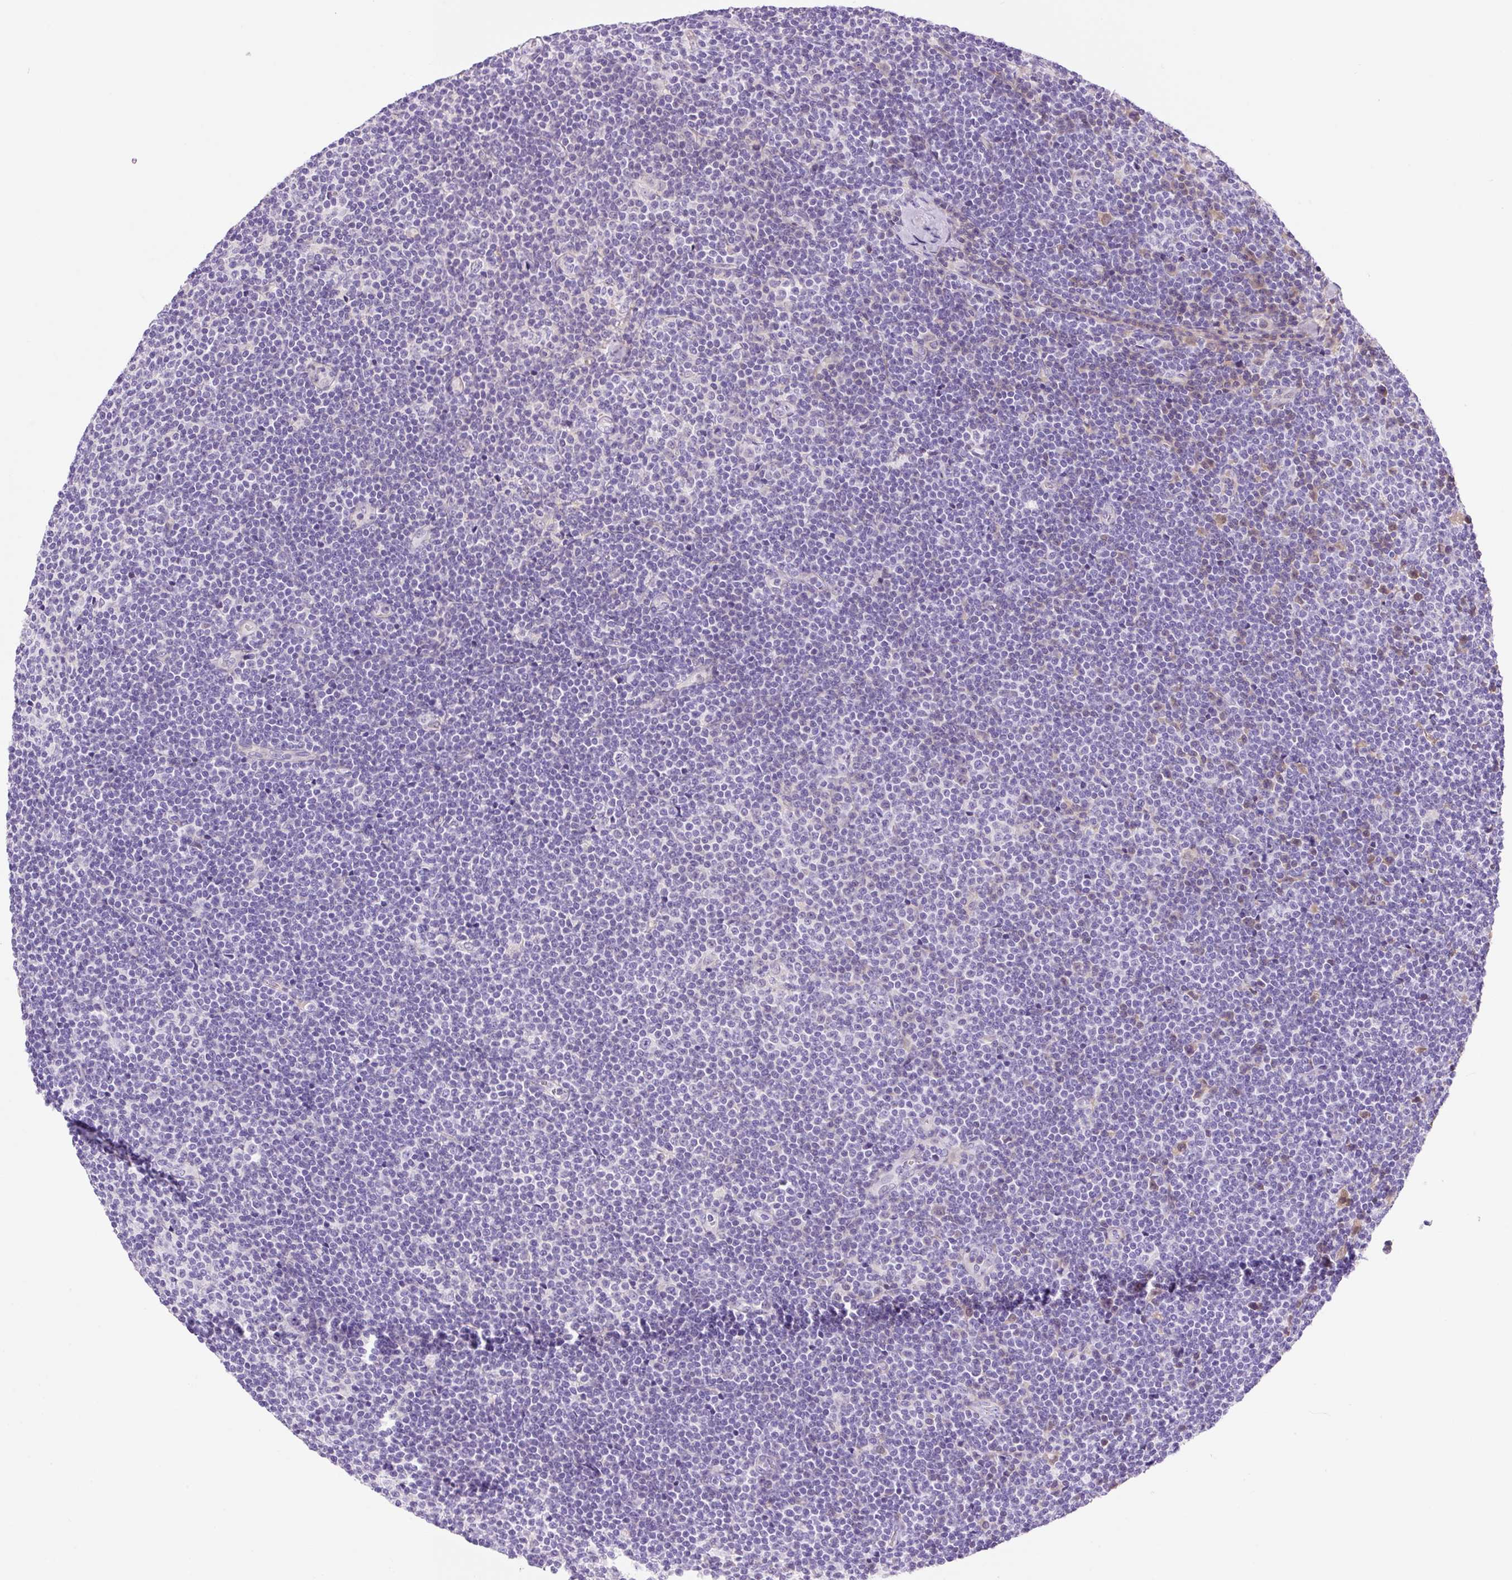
{"staining": {"intensity": "negative", "quantity": "none", "location": "none"}, "tissue": "lymphoma", "cell_type": "Tumor cells", "image_type": "cancer", "snomed": [{"axis": "morphology", "description": "Malignant lymphoma, non-Hodgkin's type, Low grade"}, {"axis": "topography", "description": "Lymph node"}], "caption": "Photomicrograph shows no significant protein positivity in tumor cells of malignant lymphoma, non-Hodgkin's type (low-grade).", "gene": "ZNF121", "patient": {"sex": "male", "age": 48}}